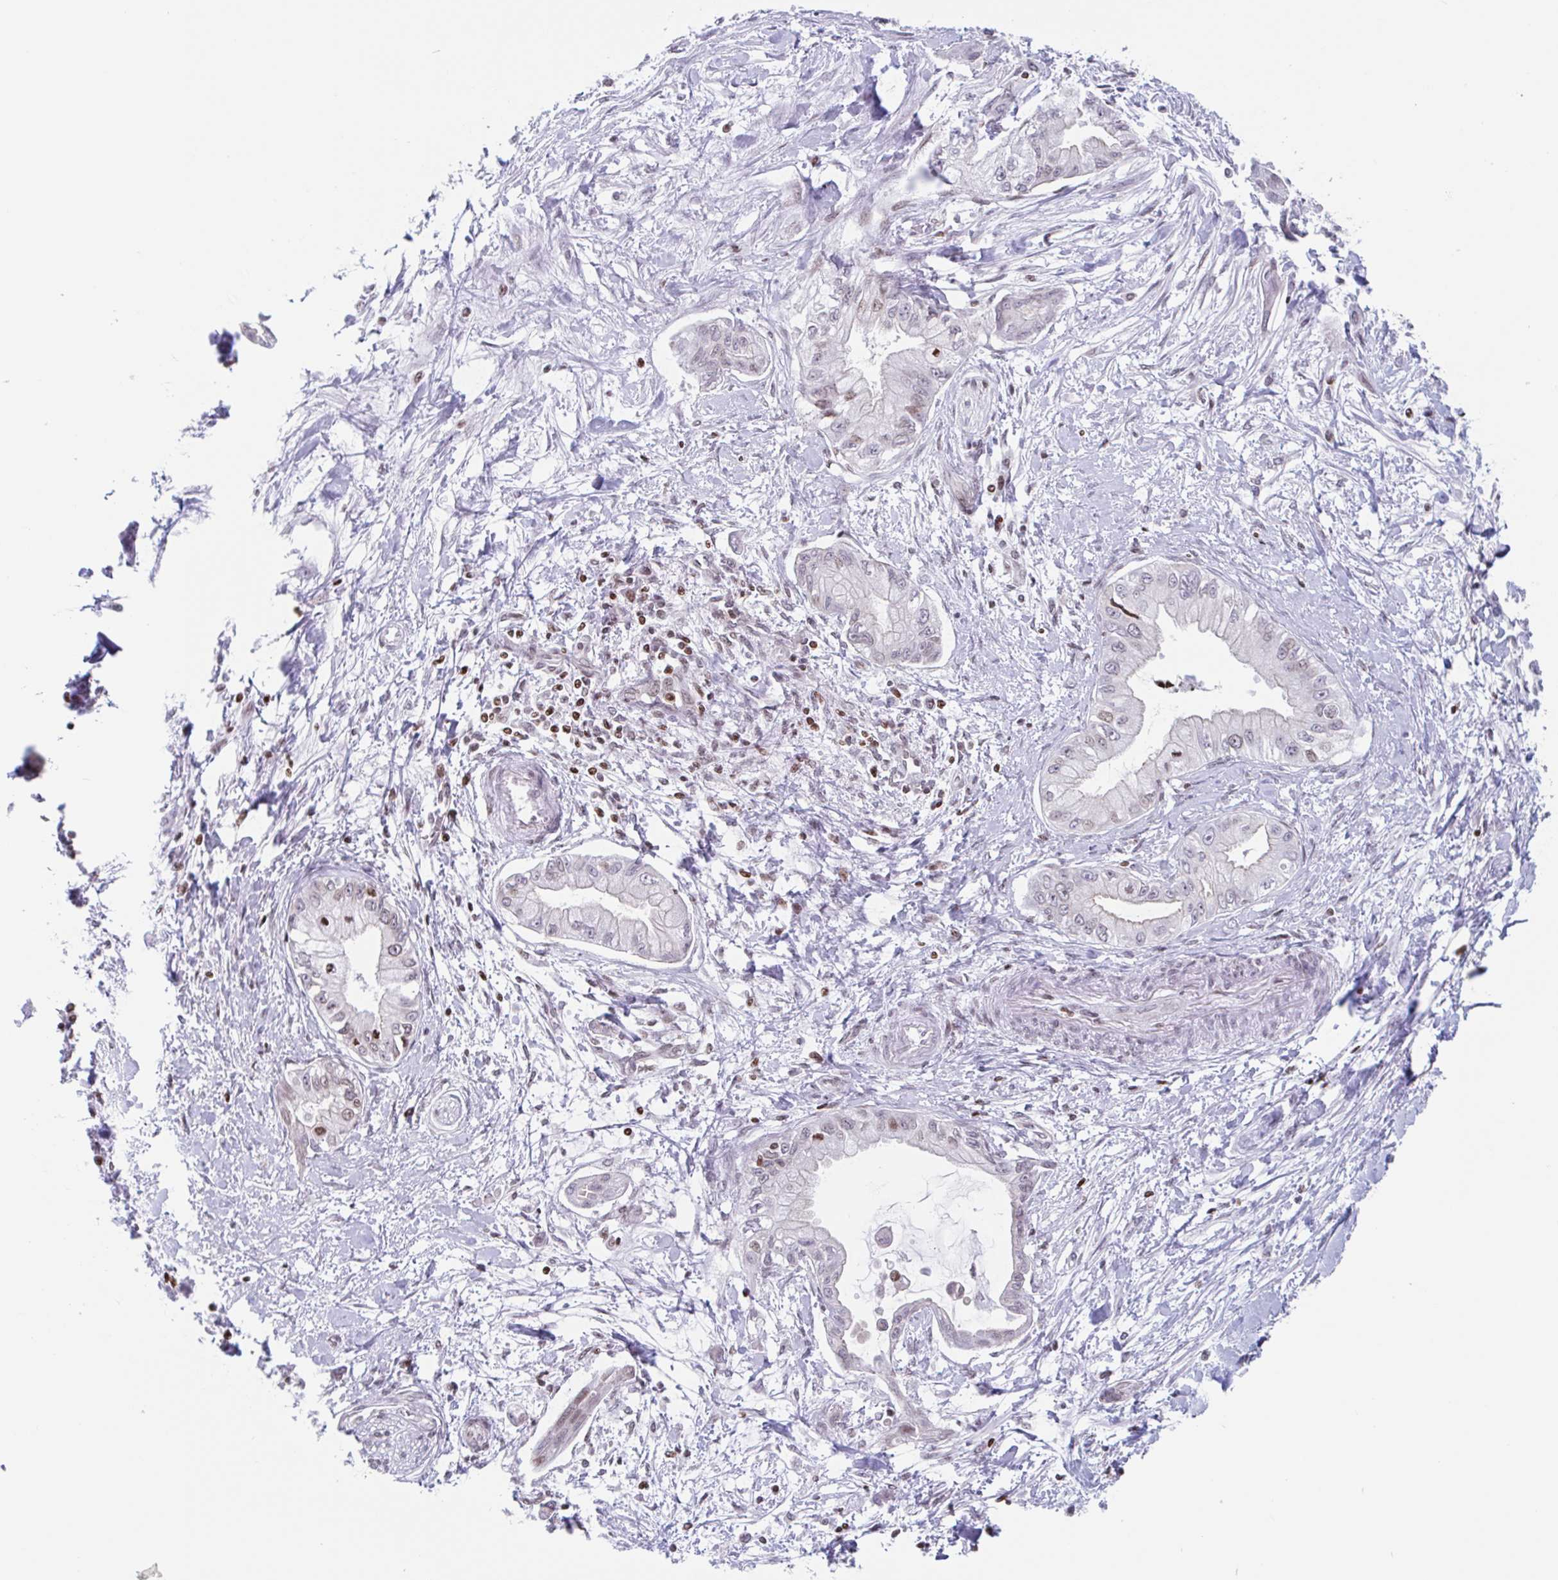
{"staining": {"intensity": "weak", "quantity": ">75%", "location": "nuclear"}, "tissue": "pancreatic cancer", "cell_type": "Tumor cells", "image_type": "cancer", "snomed": [{"axis": "morphology", "description": "Adenocarcinoma, NOS"}, {"axis": "topography", "description": "Pancreas"}], "caption": "Immunohistochemistry (IHC) (DAB) staining of pancreatic cancer demonstrates weak nuclear protein expression in about >75% of tumor cells.", "gene": "NOL6", "patient": {"sex": "male", "age": 48}}